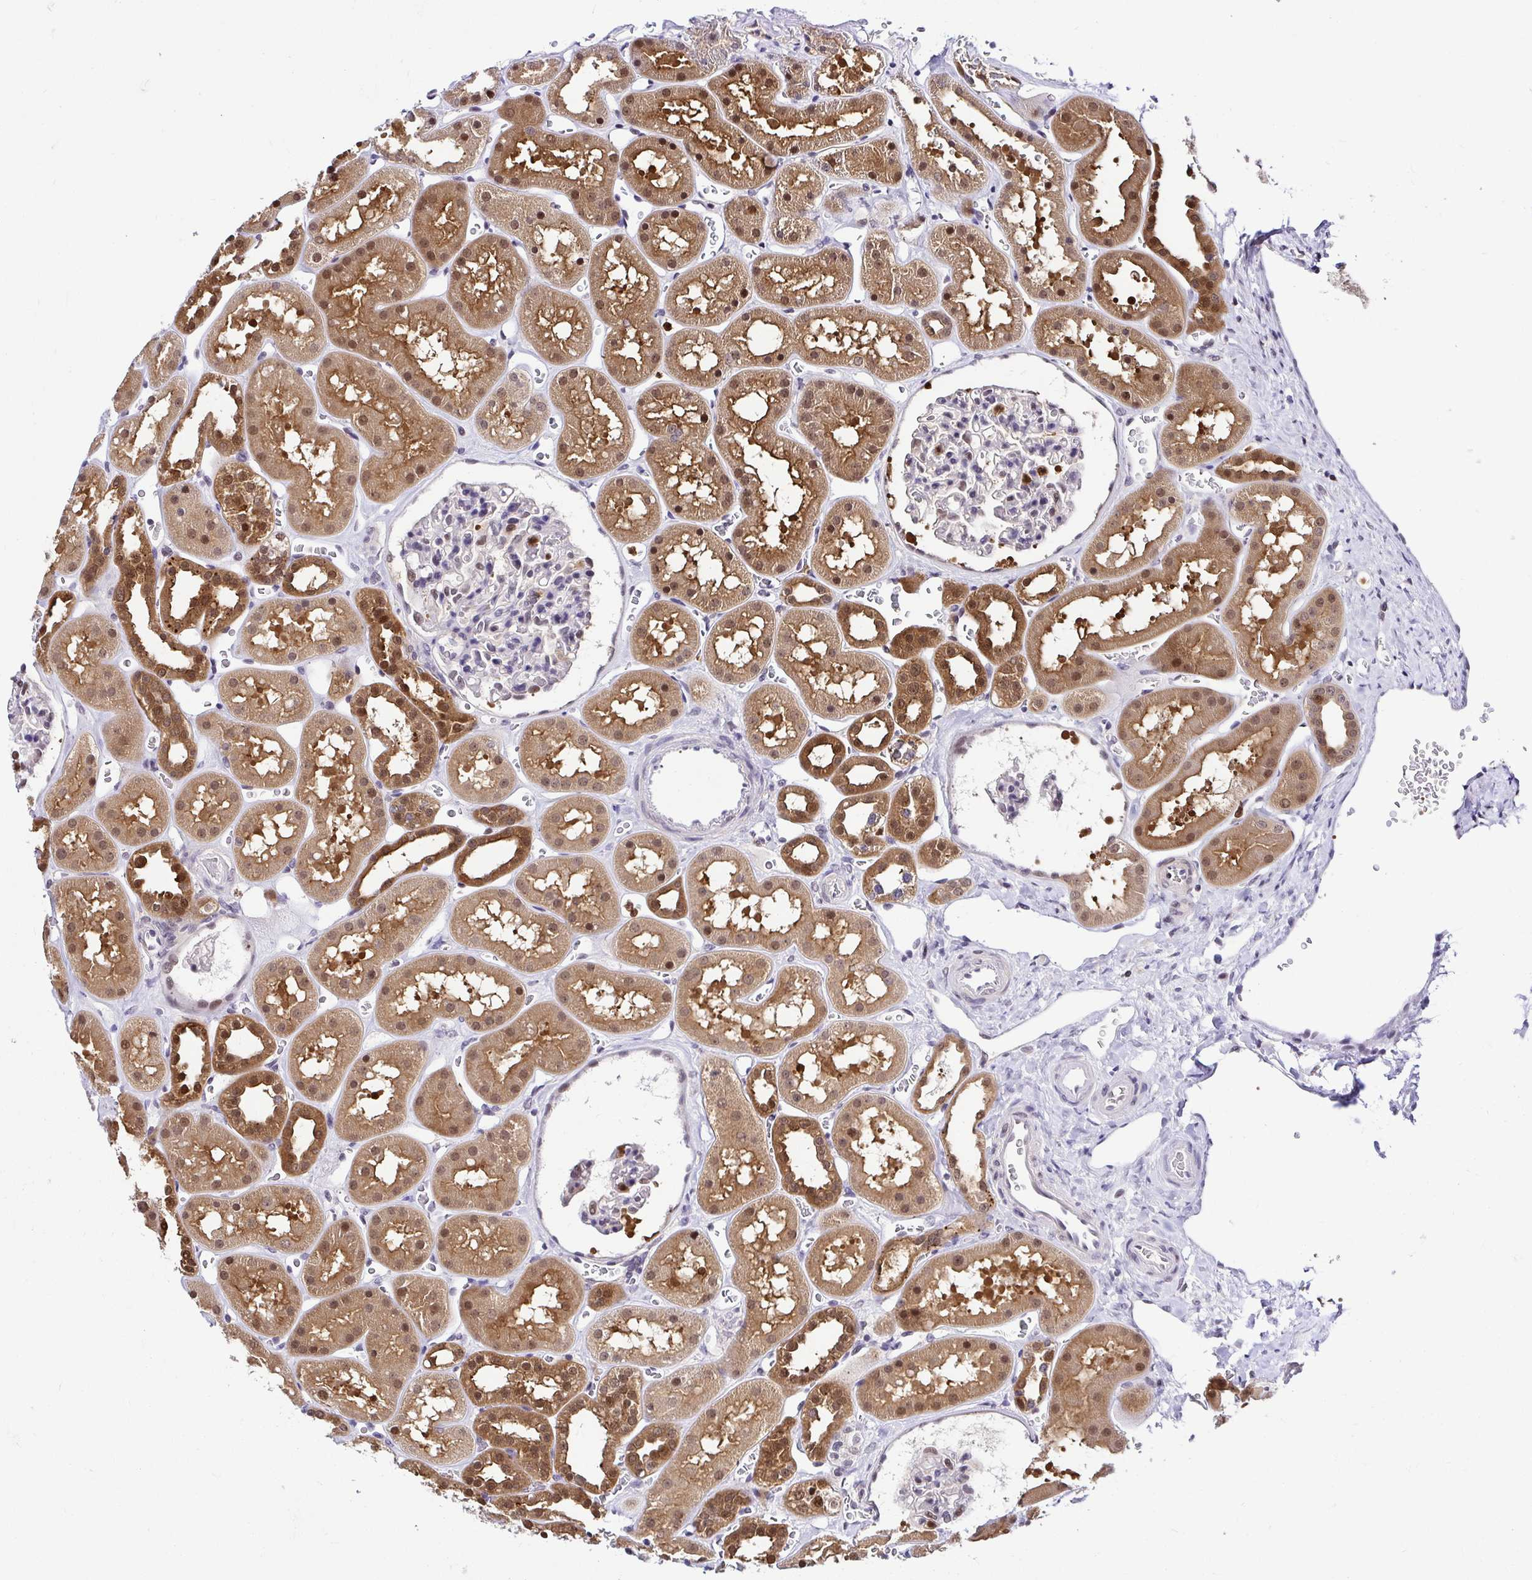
{"staining": {"intensity": "negative", "quantity": "none", "location": "none"}, "tissue": "kidney", "cell_type": "Cells in glomeruli", "image_type": "normal", "snomed": [{"axis": "morphology", "description": "Normal tissue, NOS"}, {"axis": "topography", "description": "Kidney"}], "caption": "Kidney was stained to show a protein in brown. There is no significant positivity in cells in glomeruli.", "gene": "PIN4", "patient": {"sex": "female", "age": 41}}